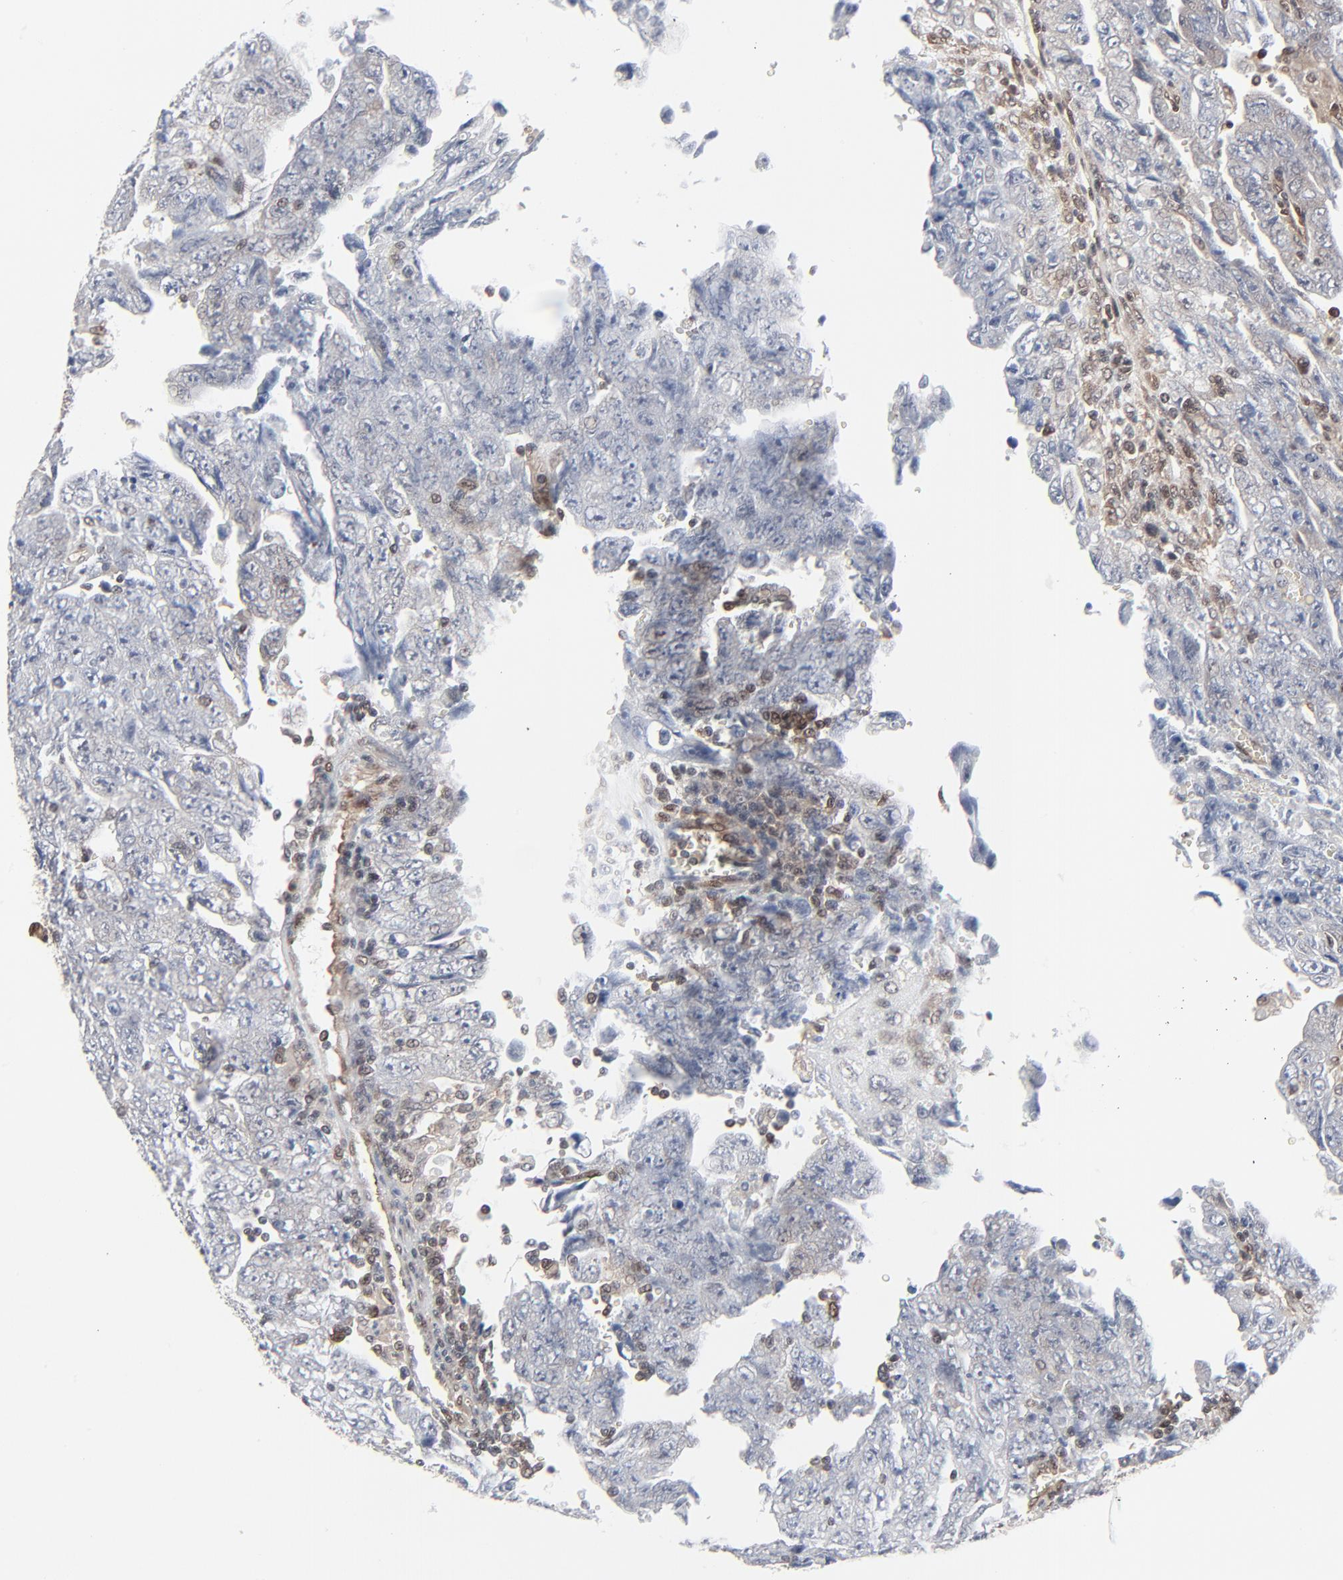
{"staining": {"intensity": "weak", "quantity": "<25%", "location": "cytoplasmic/membranous"}, "tissue": "testis cancer", "cell_type": "Tumor cells", "image_type": "cancer", "snomed": [{"axis": "morphology", "description": "Carcinoma, Embryonal, NOS"}, {"axis": "topography", "description": "Testis"}], "caption": "Tumor cells are negative for brown protein staining in testis embryonal carcinoma.", "gene": "AKT1", "patient": {"sex": "male", "age": 28}}